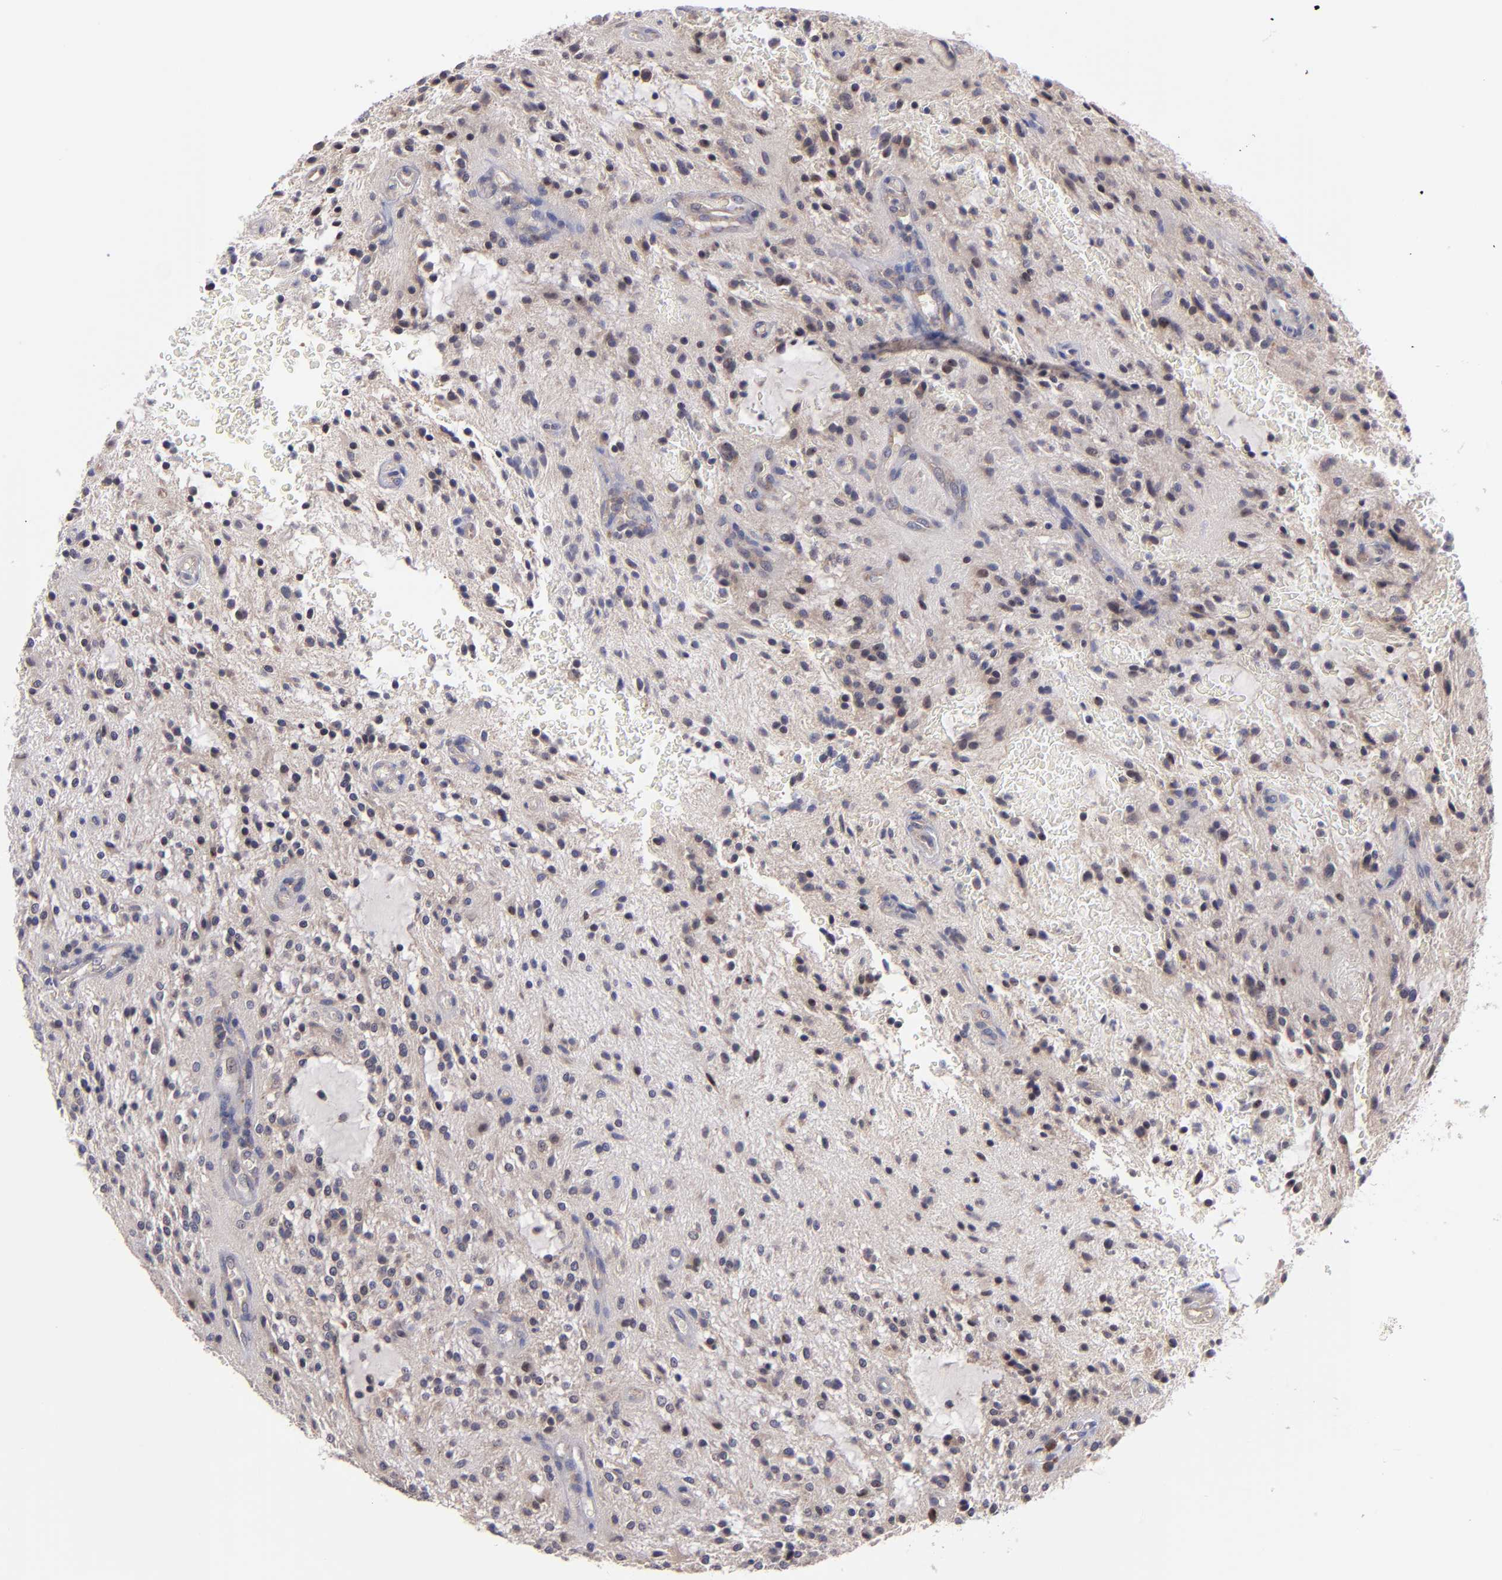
{"staining": {"intensity": "weak", "quantity": ">75%", "location": "cytoplasmic/membranous"}, "tissue": "glioma", "cell_type": "Tumor cells", "image_type": "cancer", "snomed": [{"axis": "morphology", "description": "Glioma, malignant, NOS"}, {"axis": "topography", "description": "Cerebellum"}], "caption": "Glioma (malignant) stained with immunohistochemistry exhibits weak cytoplasmic/membranous staining in approximately >75% of tumor cells. The staining was performed using DAB, with brown indicating positive protein expression. Nuclei are stained blue with hematoxylin.", "gene": "EIF3L", "patient": {"sex": "female", "age": 10}}